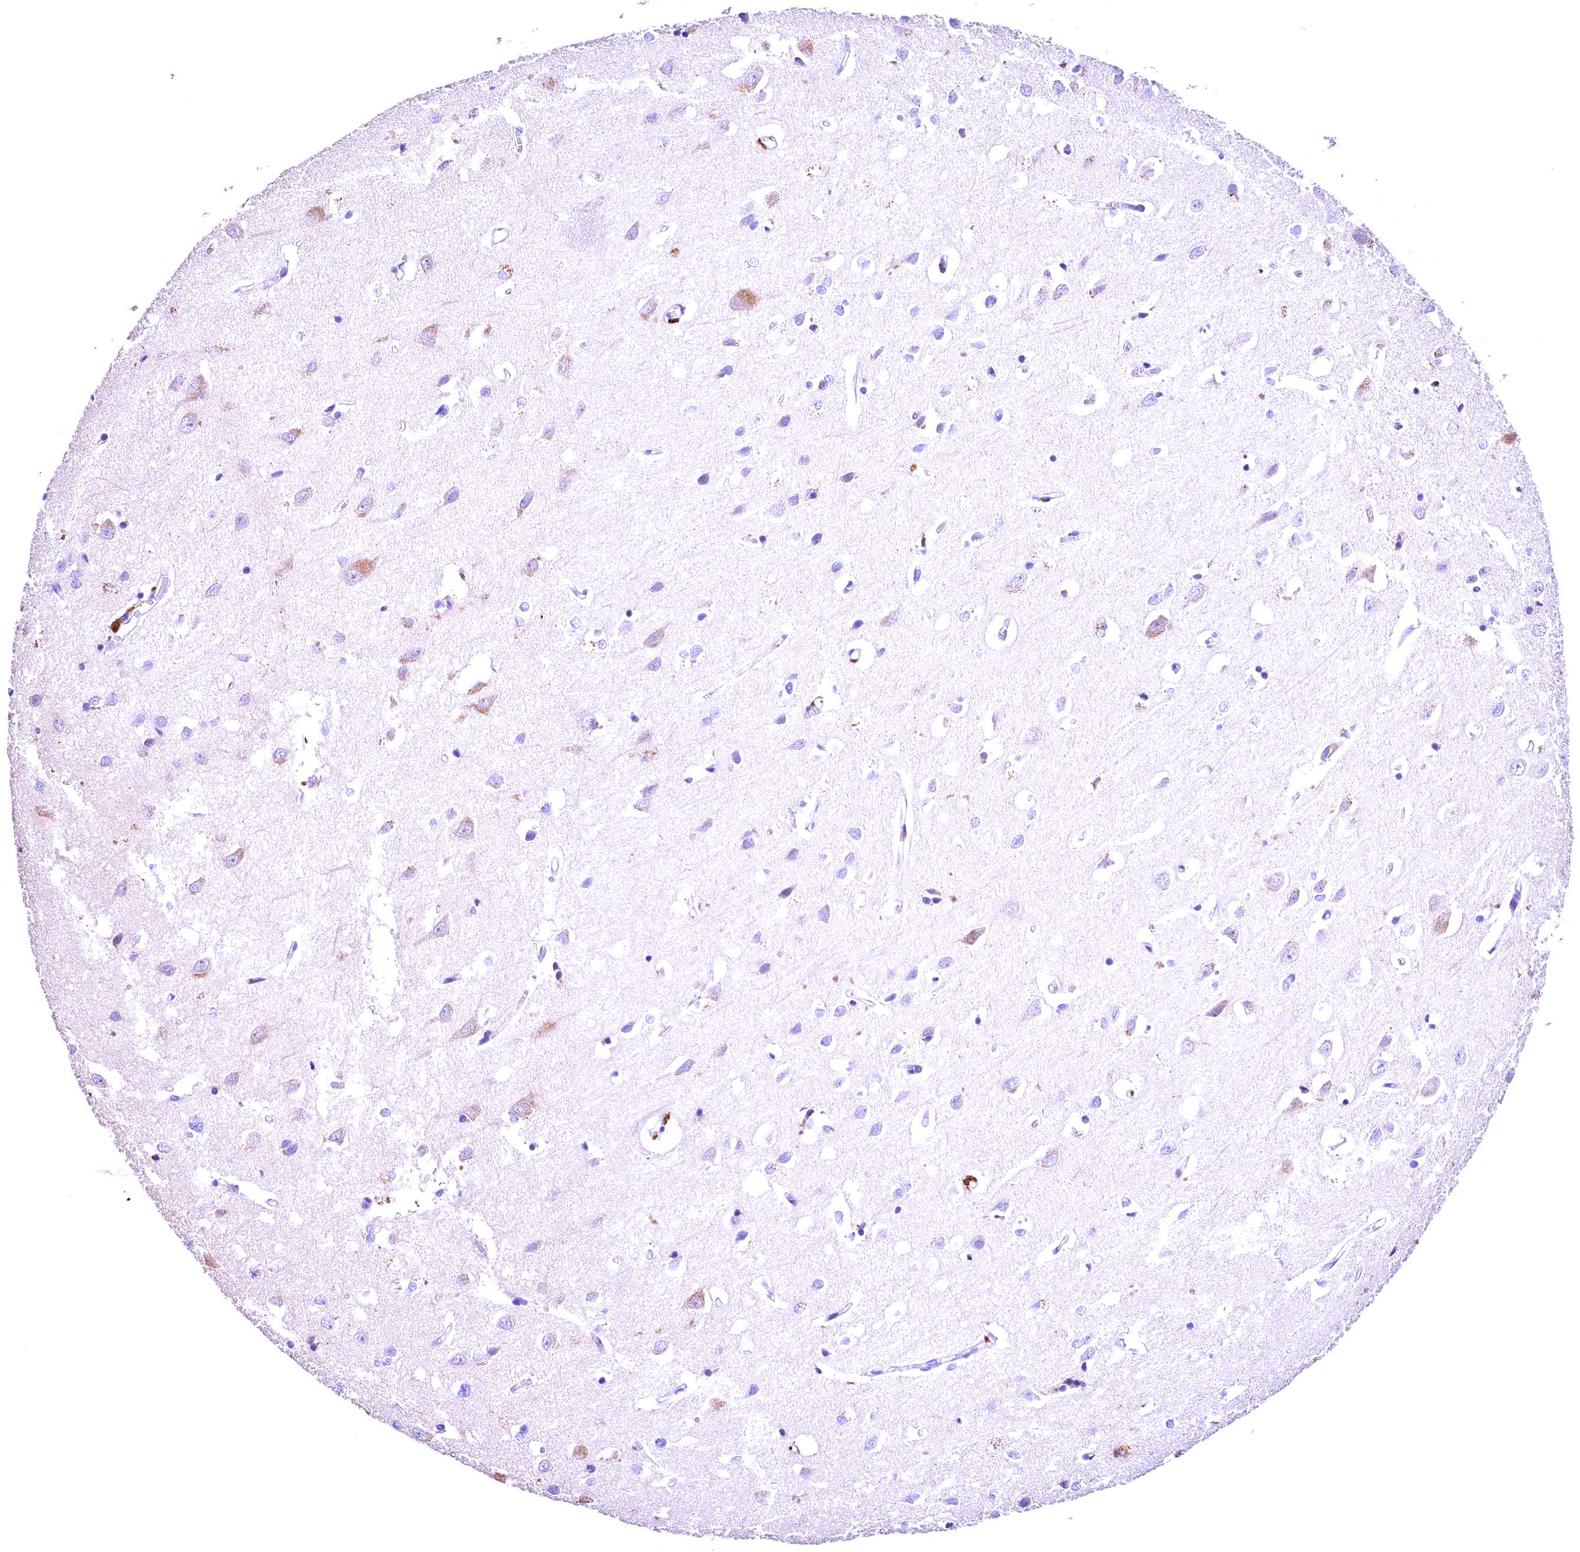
{"staining": {"intensity": "negative", "quantity": "none", "location": "none"}, "tissue": "cerebral cortex", "cell_type": "Endothelial cells", "image_type": "normal", "snomed": [{"axis": "morphology", "description": "Normal tissue, NOS"}, {"axis": "topography", "description": "Cerebral cortex"}], "caption": "Immunohistochemistry image of unremarkable cerebral cortex stained for a protein (brown), which exhibits no positivity in endothelial cells.", "gene": "PHAF1", "patient": {"sex": "female", "age": 64}}